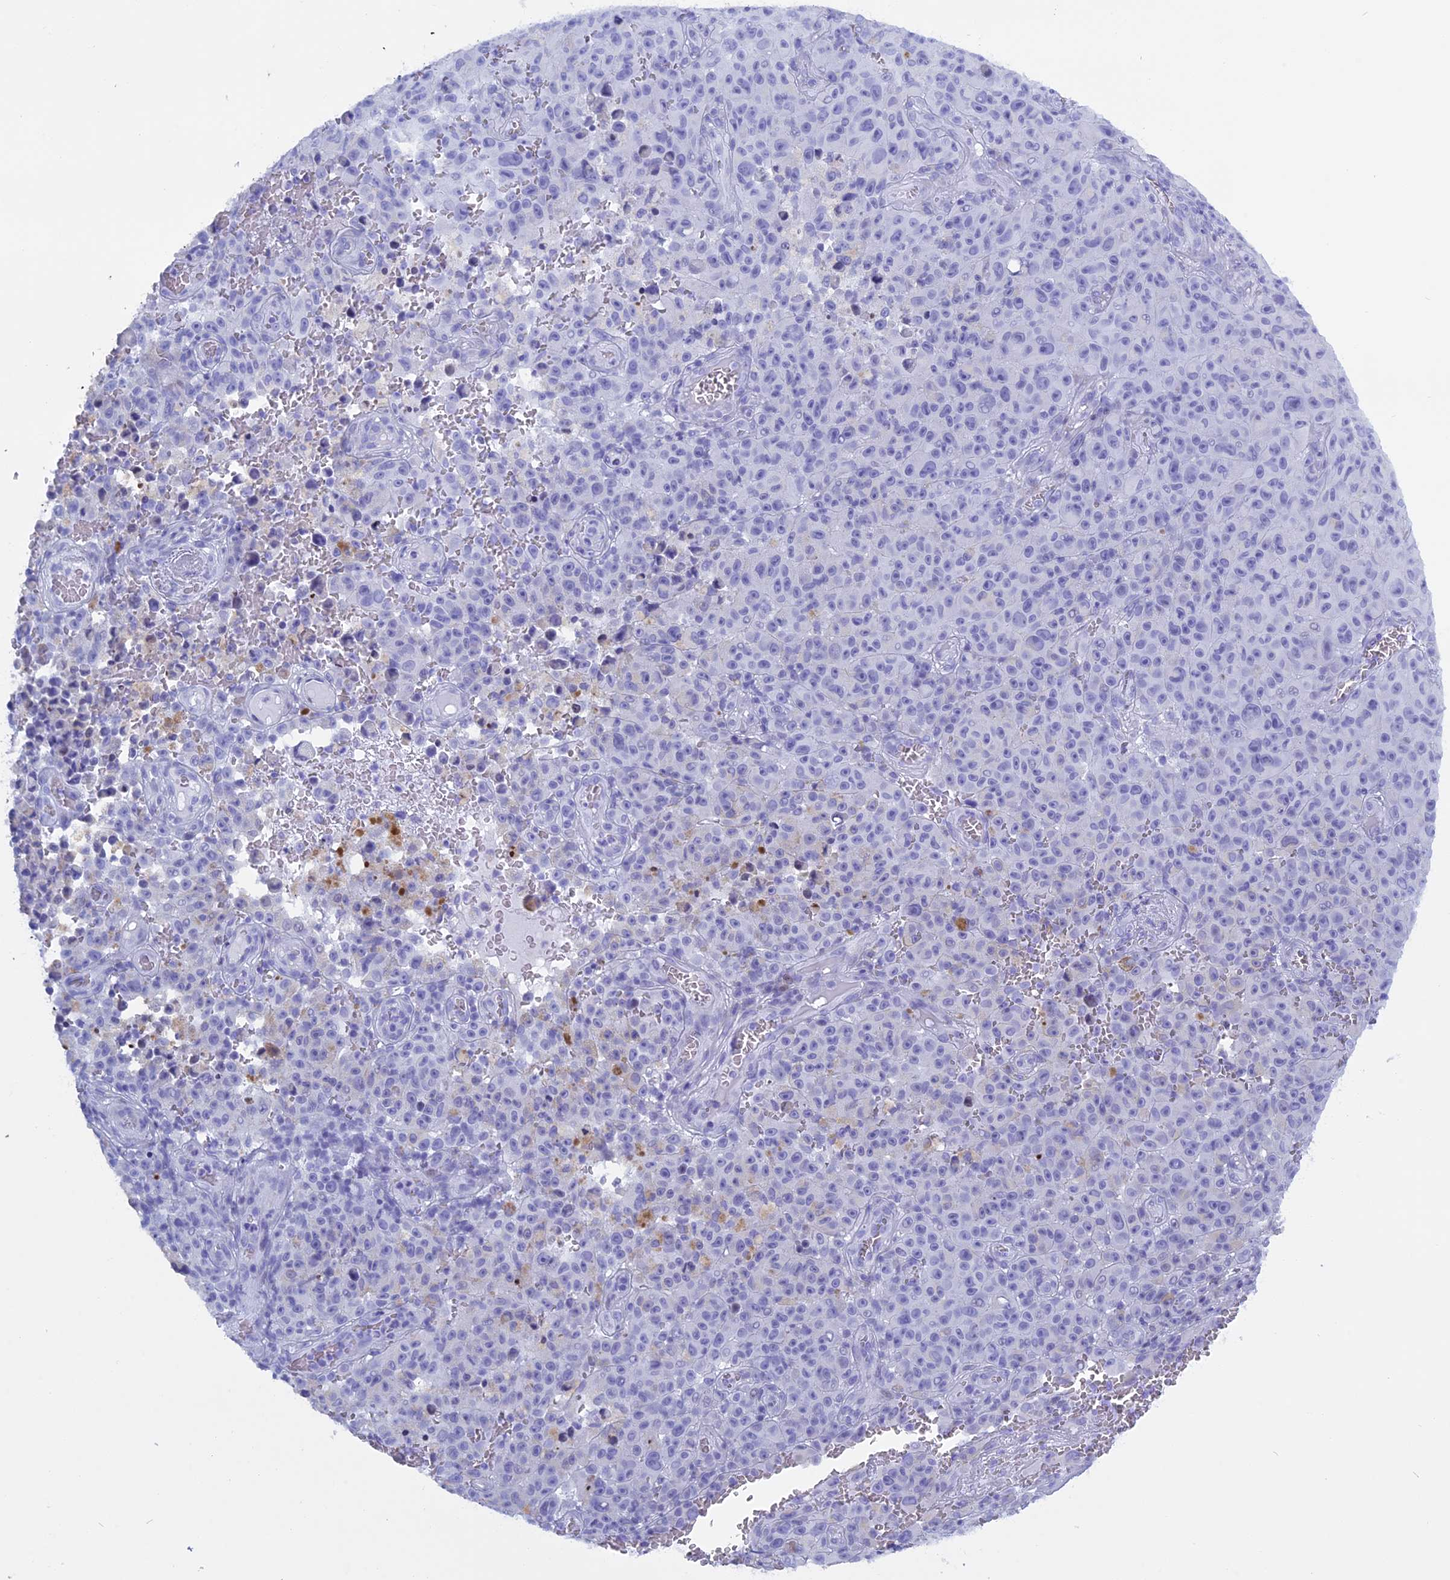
{"staining": {"intensity": "negative", "quantity": "none", "location": "none"}, "tissue": "melanoma", "cell_type": "Tumor cells", "image_type": "cancer", "snomed": [{"axis": "morphology", "description": "Malignant melanoma, NOS"}, {"axis": "topography", "description": "Skin"}], "caption": "Human malignant melanoma stained for a protein using immunohistochemistry reveals no positivity in tumor cells.", "gene": "KCTD21", "patient": {"sex": "female", "age": 82}}